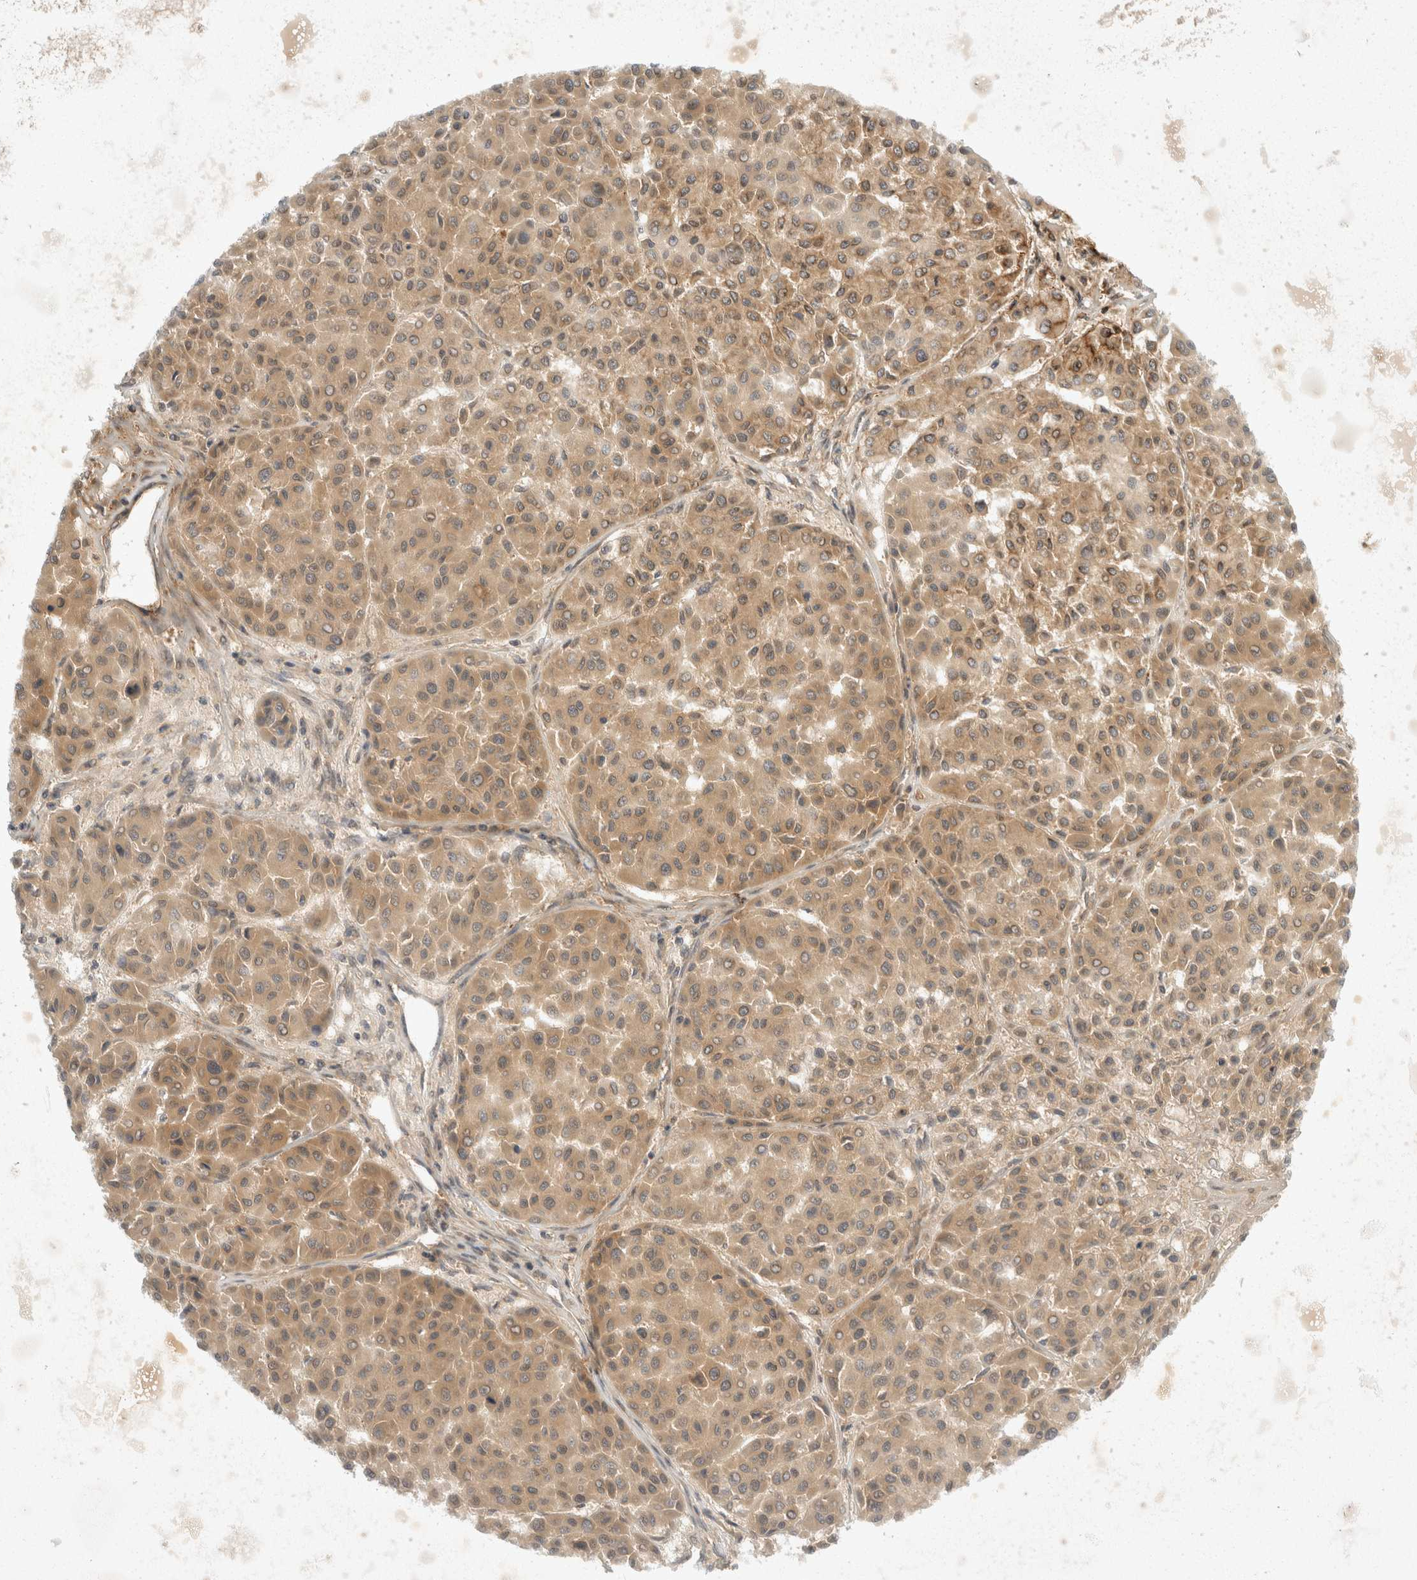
{"staining": {"intensity": "weak", "quantity": ">75%", "location": "cytoplasmic/membranous"}, "tissue": "melanoma", "cell_type": "Tumor cells", "image_type": "cancer", "snomed": [{"axis": "morphology", "description": "Malignant melanoma, Metastatic site"}, {"axis": "topography", "description": "Soft tissue"}], "caption": "The photomicrograph demonstrates immunohistochemical staining of melanoma. There is weak cytoplasmic/membranous staining is appreciated in about >75% of tumor cells.", "gene": "TOM1L2", "patient": {"sex": "male", "age": 41}}